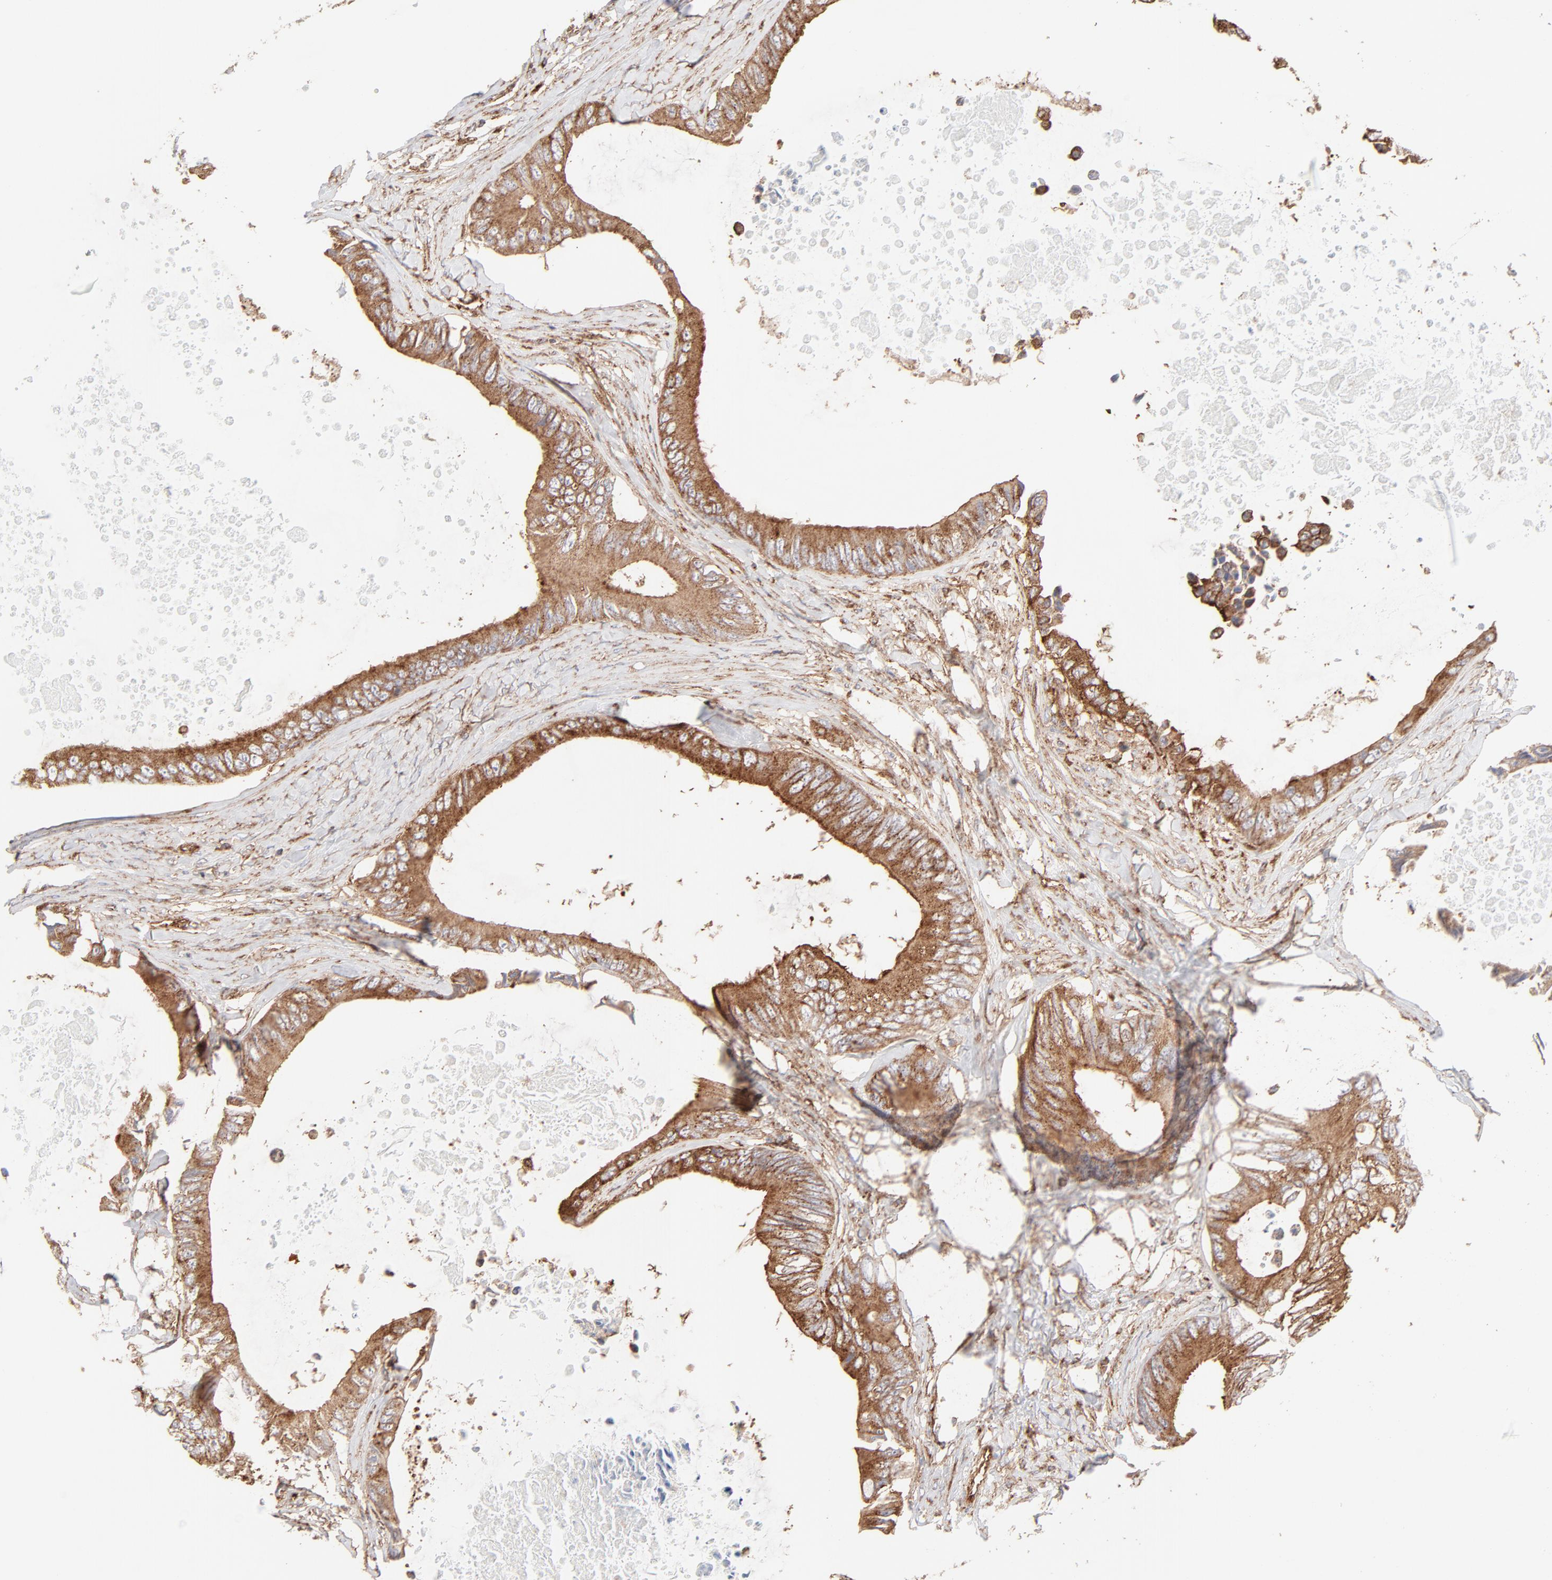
{"staining": {"intensity": "strong", "quantity": ">75%", "location": "cytoplasmic/membranous"}, "tissue": "colorectal cancer", "cell_type": "Tumor cells", "image_type": "cancer", "snomed": [{"axis": "morphology", "description": "Normal tissue, NOS"}, {"axis": "morphology", "description": "Adenocarcinoma, NOS"}, {"axis": "topography", "description": "Rectum"}, {"axis": "topography", "description": "Peripheral nerve tissue"}], "caption": "The photomicrograph reveals a brown stain indicating the presence of a protein in the cytoplasmic/membranous of tumor cells in colorectal cancer. (DAB IHC, brown staining for protein, blue staining for nuclei).", "gene": "CLTB", "patient": {"sex": "female", "age": 77}}